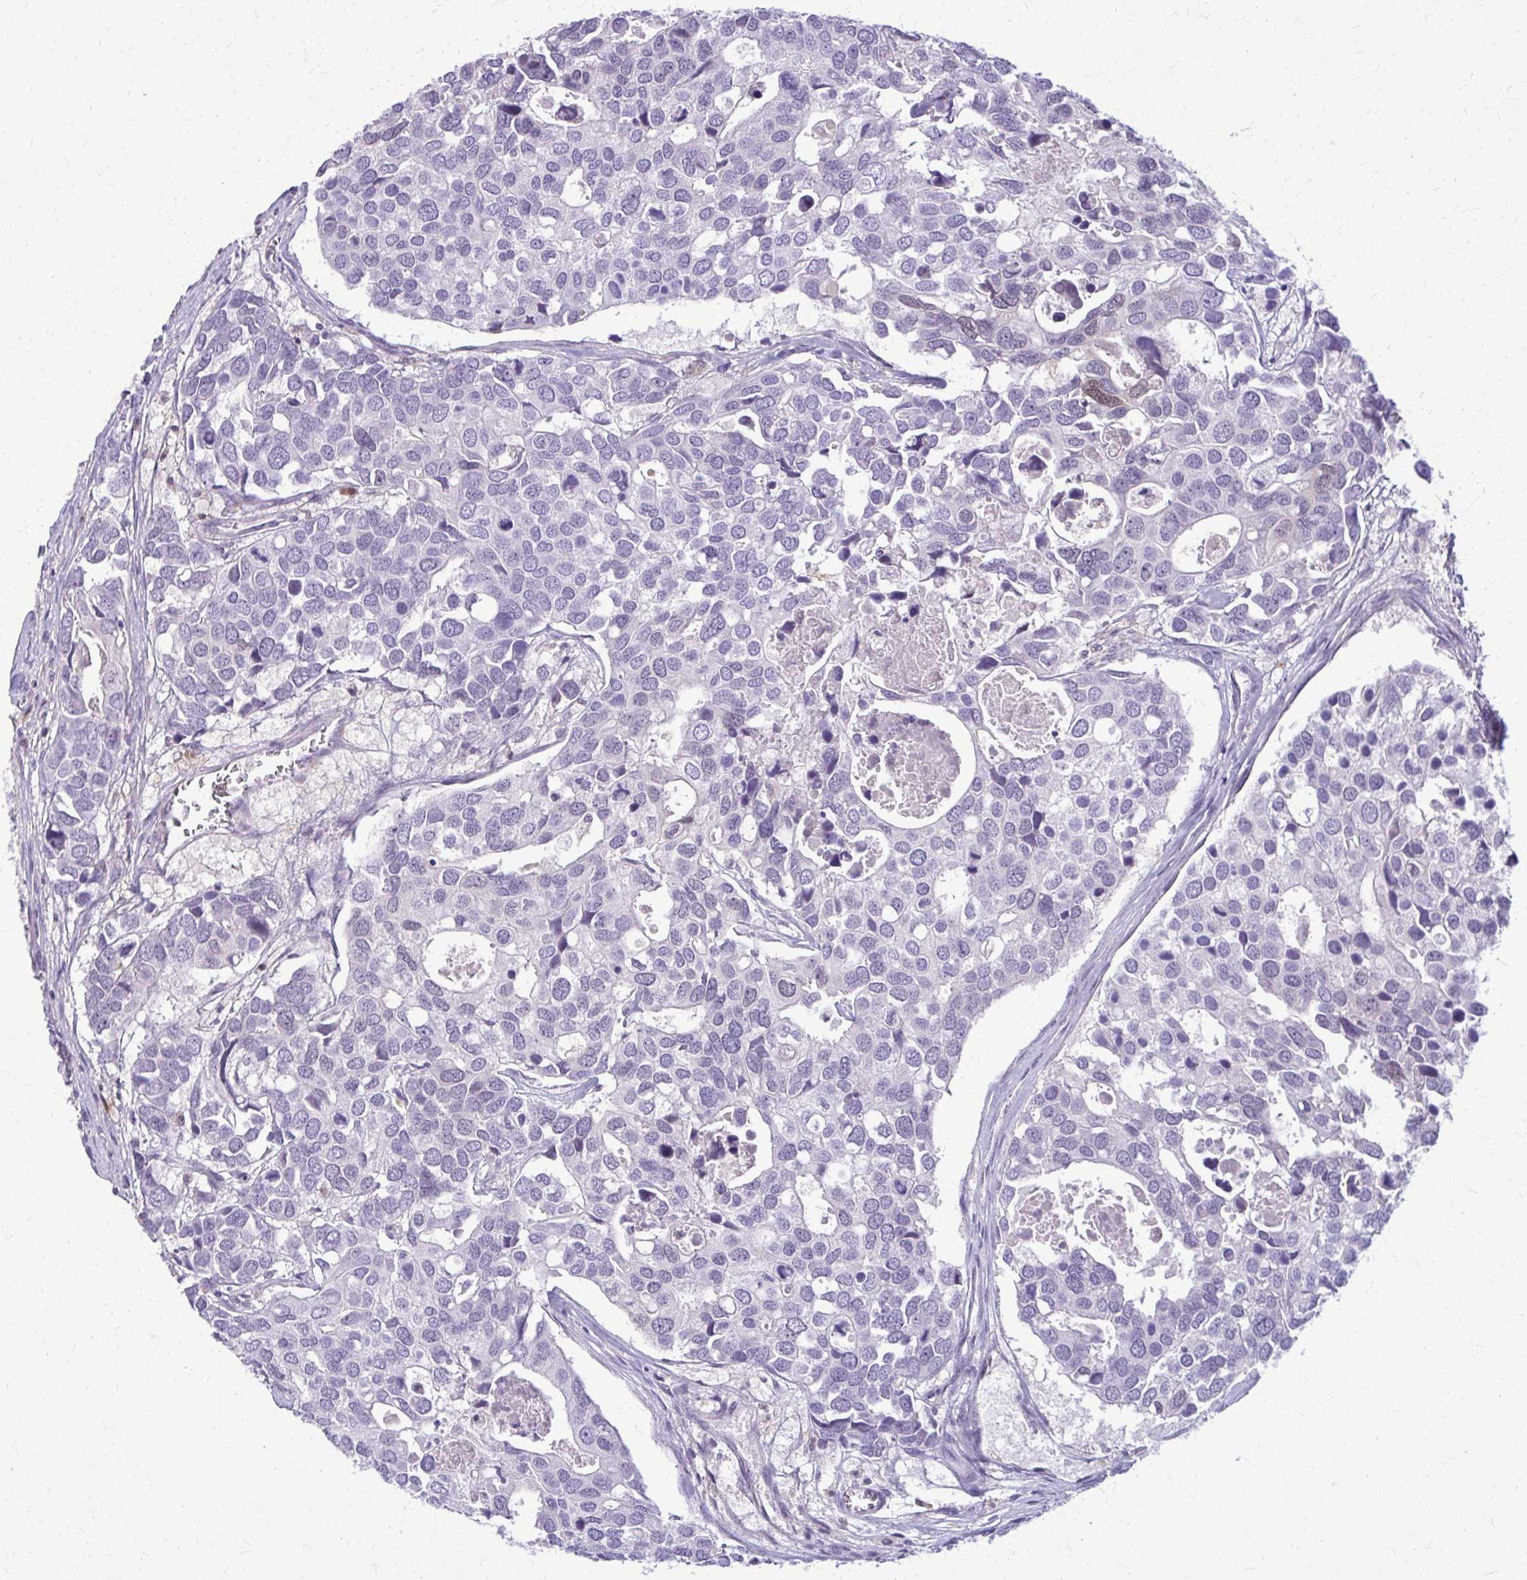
{"staining": {"intensity": "negative", "quantity": "none", "location": "none"}, "tissue": "breast cancer", "cell_type": "Tumor cells", "image_type": "cancer", "snomed": [{"axis": "morphology", "description": "Duct carcinoma"}, {"axis": "topography", "description": "Breast"}], "caption": "DAB (3,3'-diaminobenzidine) immunohistochemical staining of breast cancer demonstrates no significant staining in tumor cells.", "gene": "GLRX", "patient": {"sex": "female", "age": 83}}